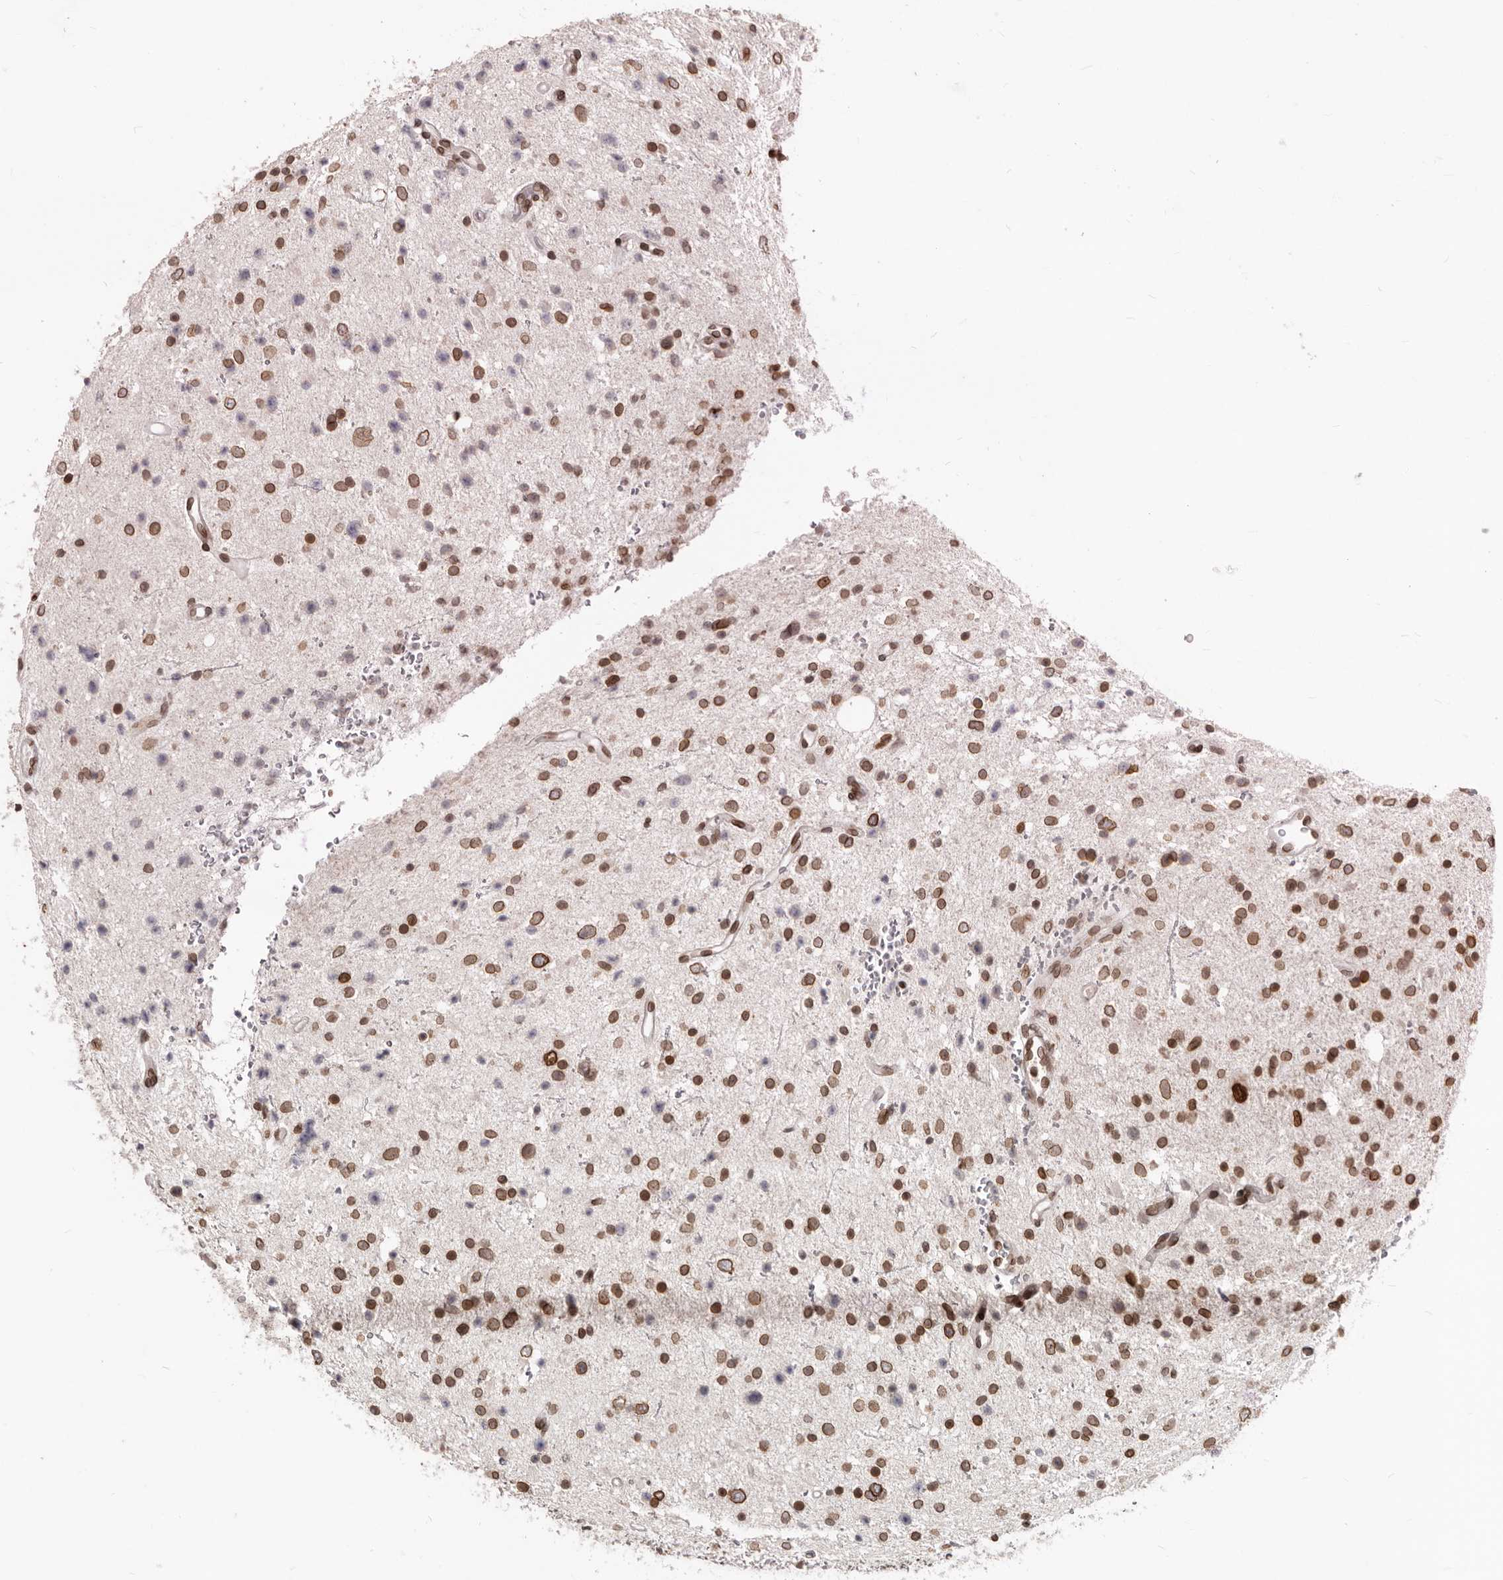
{"staining": {"intensity": "moderate", "quantity": ">75%", "location": "cytoplasmic/membranous,nuclear"}, "tissue": "glioma", "cell_type": "Tumor cells", "image_type": "cancer", "snomed": [{"axis": "morphology", "description": "Glioma, malignant, Low grade"}, {"axis": "topography", "description": "Brain"}], "caption": "Human malignant glioma (low-grade) stained for a protein (brown) displays moderate cytoplasmic/membranous and nuclear positive positivity in approximately >75% of tumor cells.", "gene": "NUP153", "patient": {"sex": "female", "age": 37}}